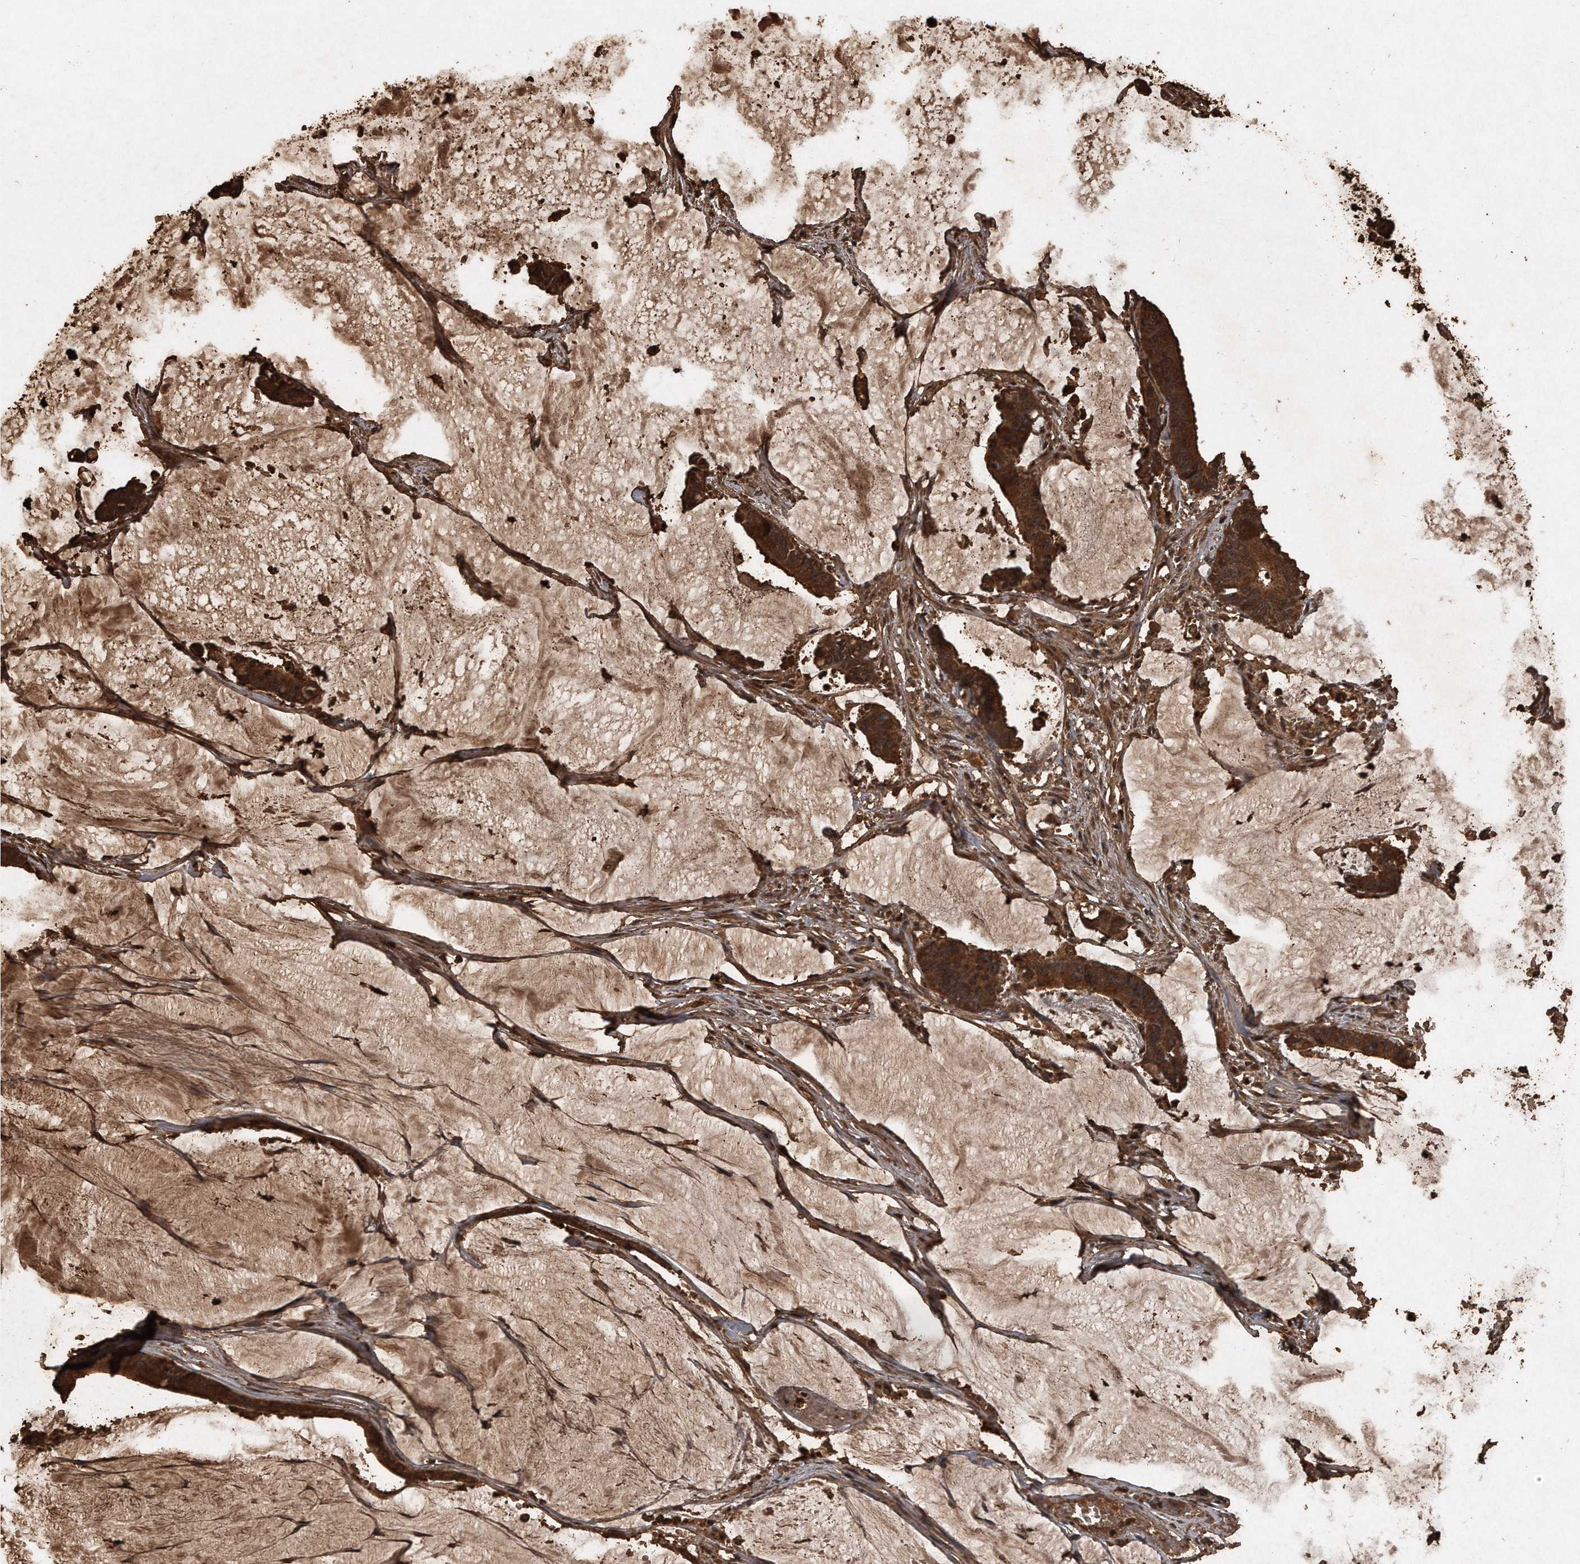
{"staining": {"intensity": "strong", "quantity": ">75%", "location": "cytoplasmic/membranous"}, "tissue": "colorectal cancer", "cell_type": "Tumor cells", "image_type": "cancer", "snomed": [{"axis": "morphology", "description": "Adenocarcinoma, NOS"}, {"axis": "topography", "description": "Rectum"}], "caption": "Adenocarcinoma (colorectal) was stained to show a protein in brown. There is high levels of strong cytoplasmic/membranous staining in approximately >75% of tumor cells.", "gene": "CFLAR", "patient": {"sex": "female", "age": 66}}